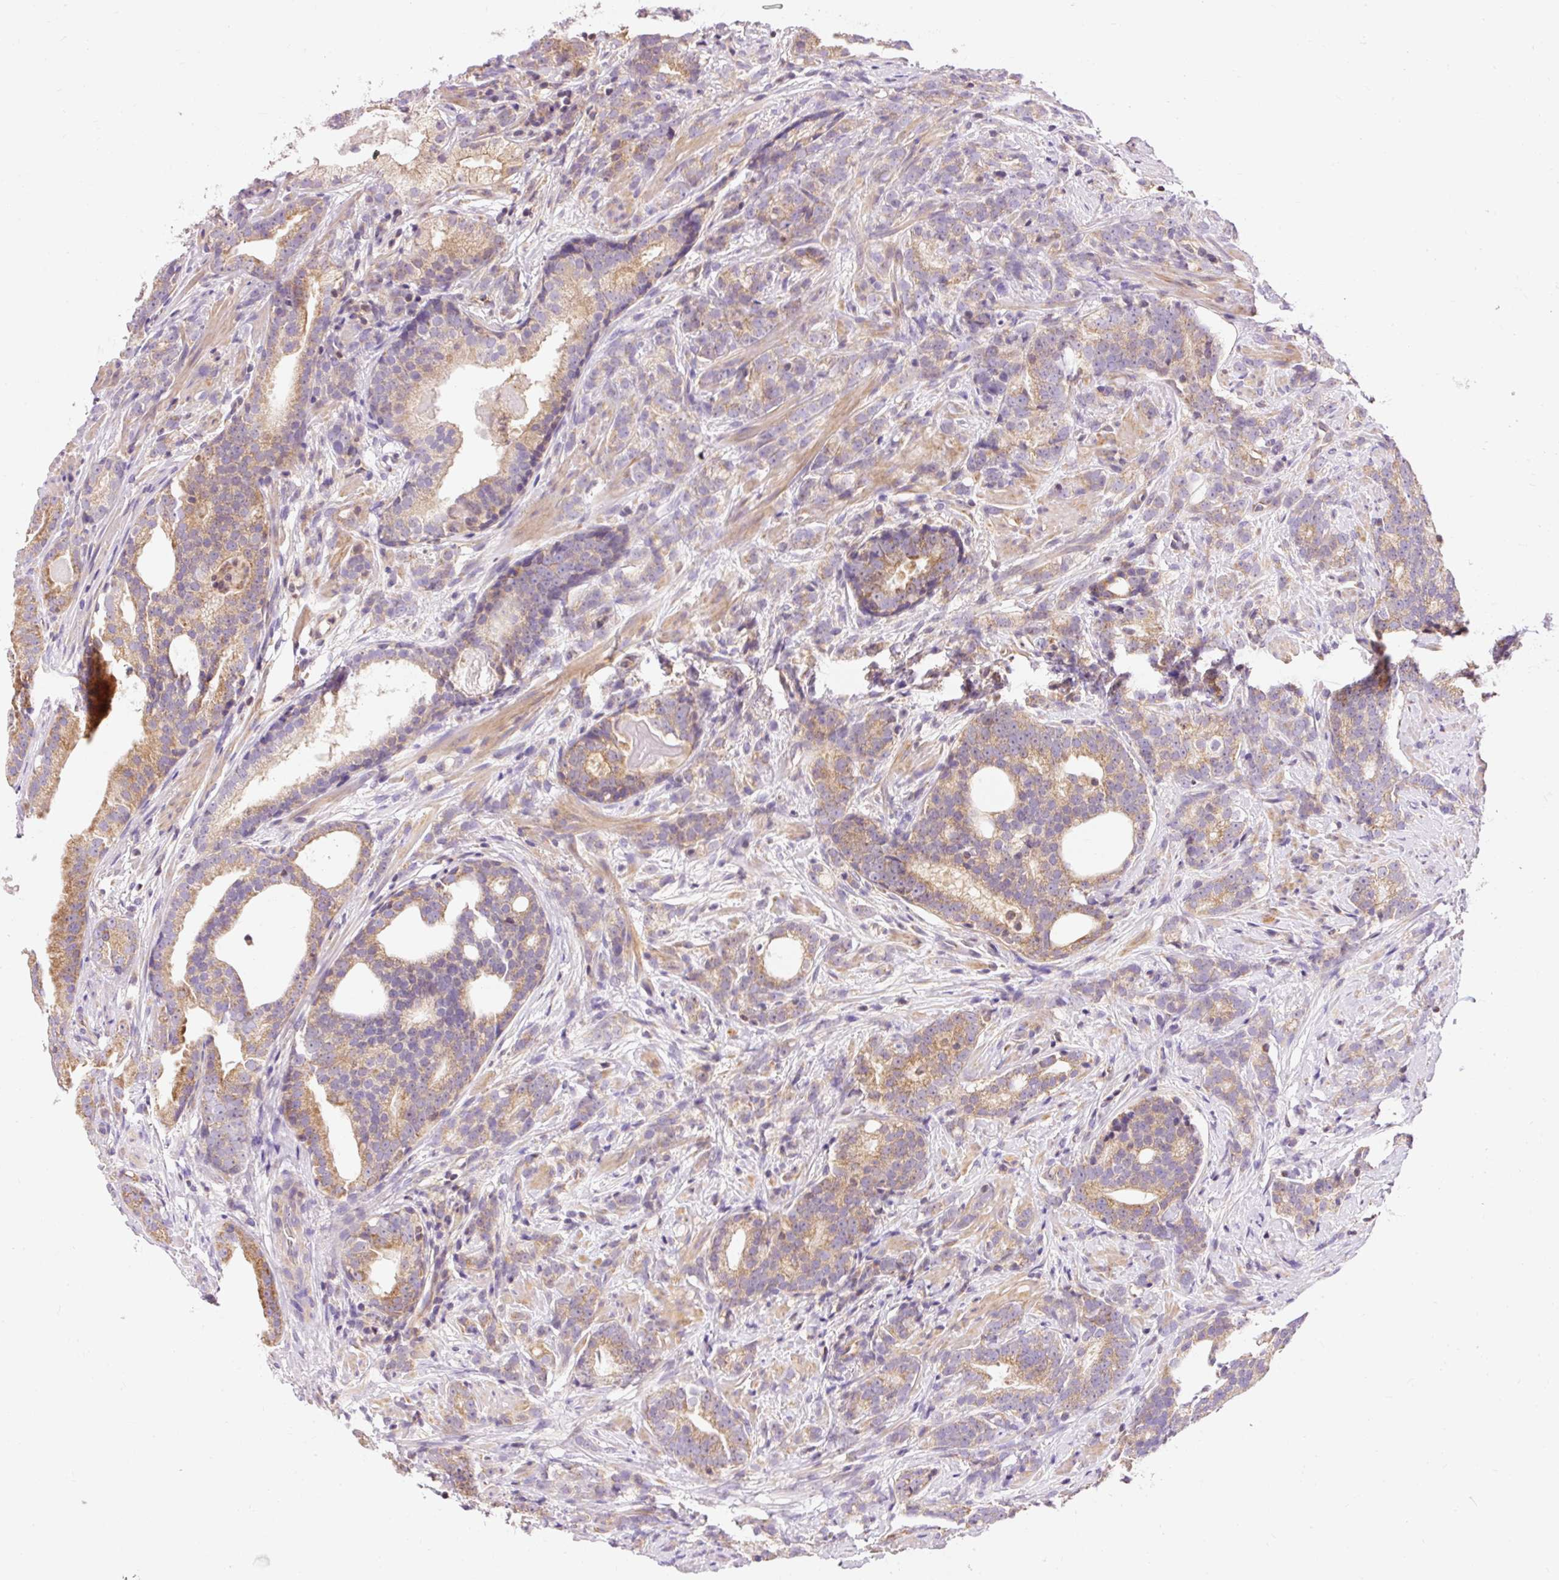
{"staining": {"intensity": "moderate", "quantity": ">75%", "location": "cytoplasmic/membranous"}, "tissue": "prostate cancer", "cell_type": "Tumor cells", "image_type": "cancer", "snomed": [{"axis": "morphology", "description": "Adenocarcinoma, High grade"}, {"axis": "topography", "description": "Prostate"}], "caption": "IHC (DAB) staining of high-grade adenocarcinoma (prostate) shows moderate cytoplasmic/membranous protein positivity in approximately >75% of tumor cells.", "gene": "IMMT", "patient": {"sex": "male", "age": 64}}